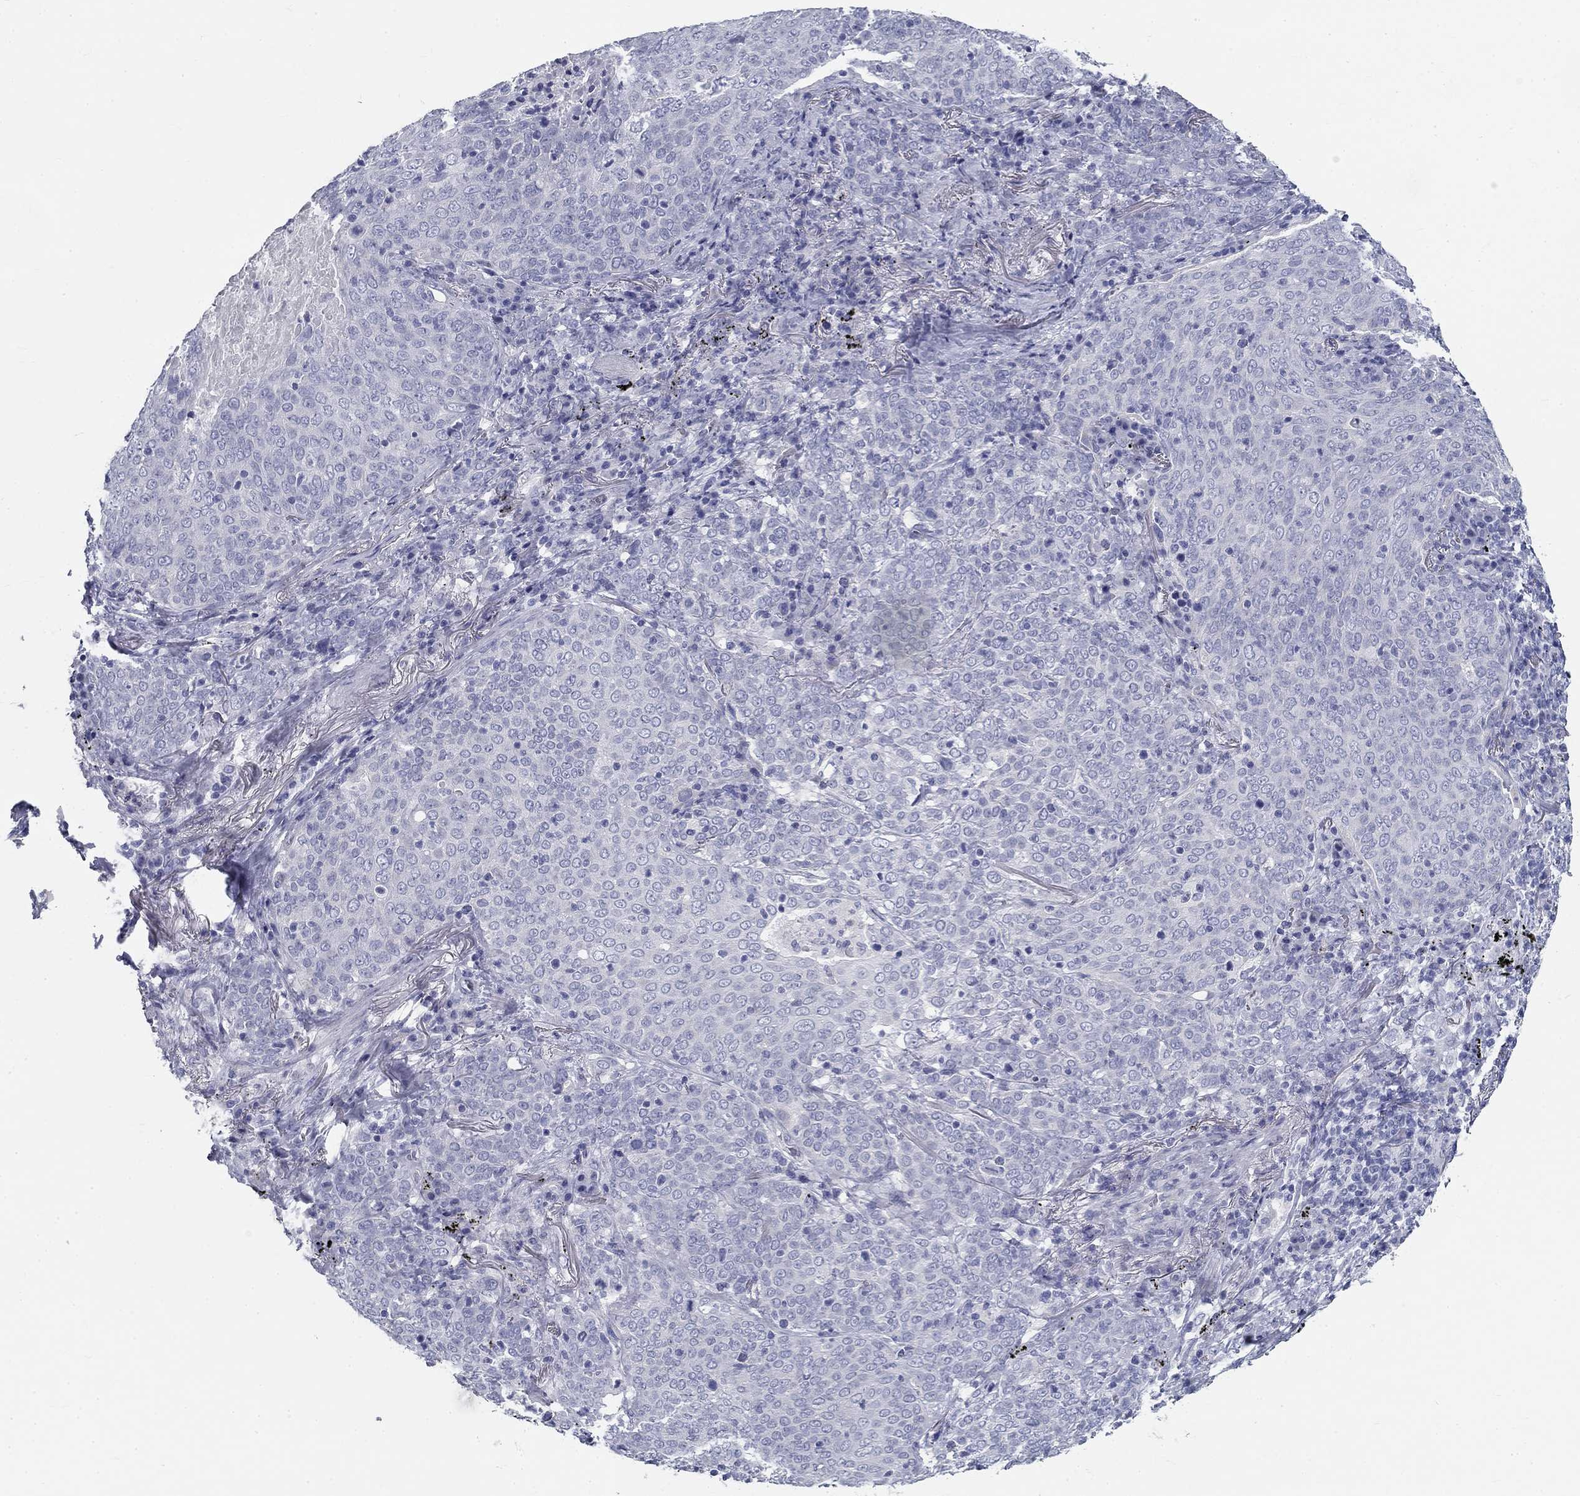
{"staining": {"intensity": "negative", "quantity": "none", "location": "none"}, "tissue": "lung cancer", "cell_type": "Tumor cells", "image_type": "cancer", "snomed": [{"axis": "morphology", "description": "Squamous cell carcinoma, NOS"}, {"axis": "topography", "description": "Lung"}], "caption": "An immunohistochemistry (IHC) micrograph of lung cancer (squamous cell carcinoma) is shown. There is no staining in tumor cells of lung cancer (squamous cell carcinoma). (DAB (3,3'-diaminobenzidine) IHC, high magnification).", "gene": "GALNTL5", "patient": {"sex": "male", "age": 82}}